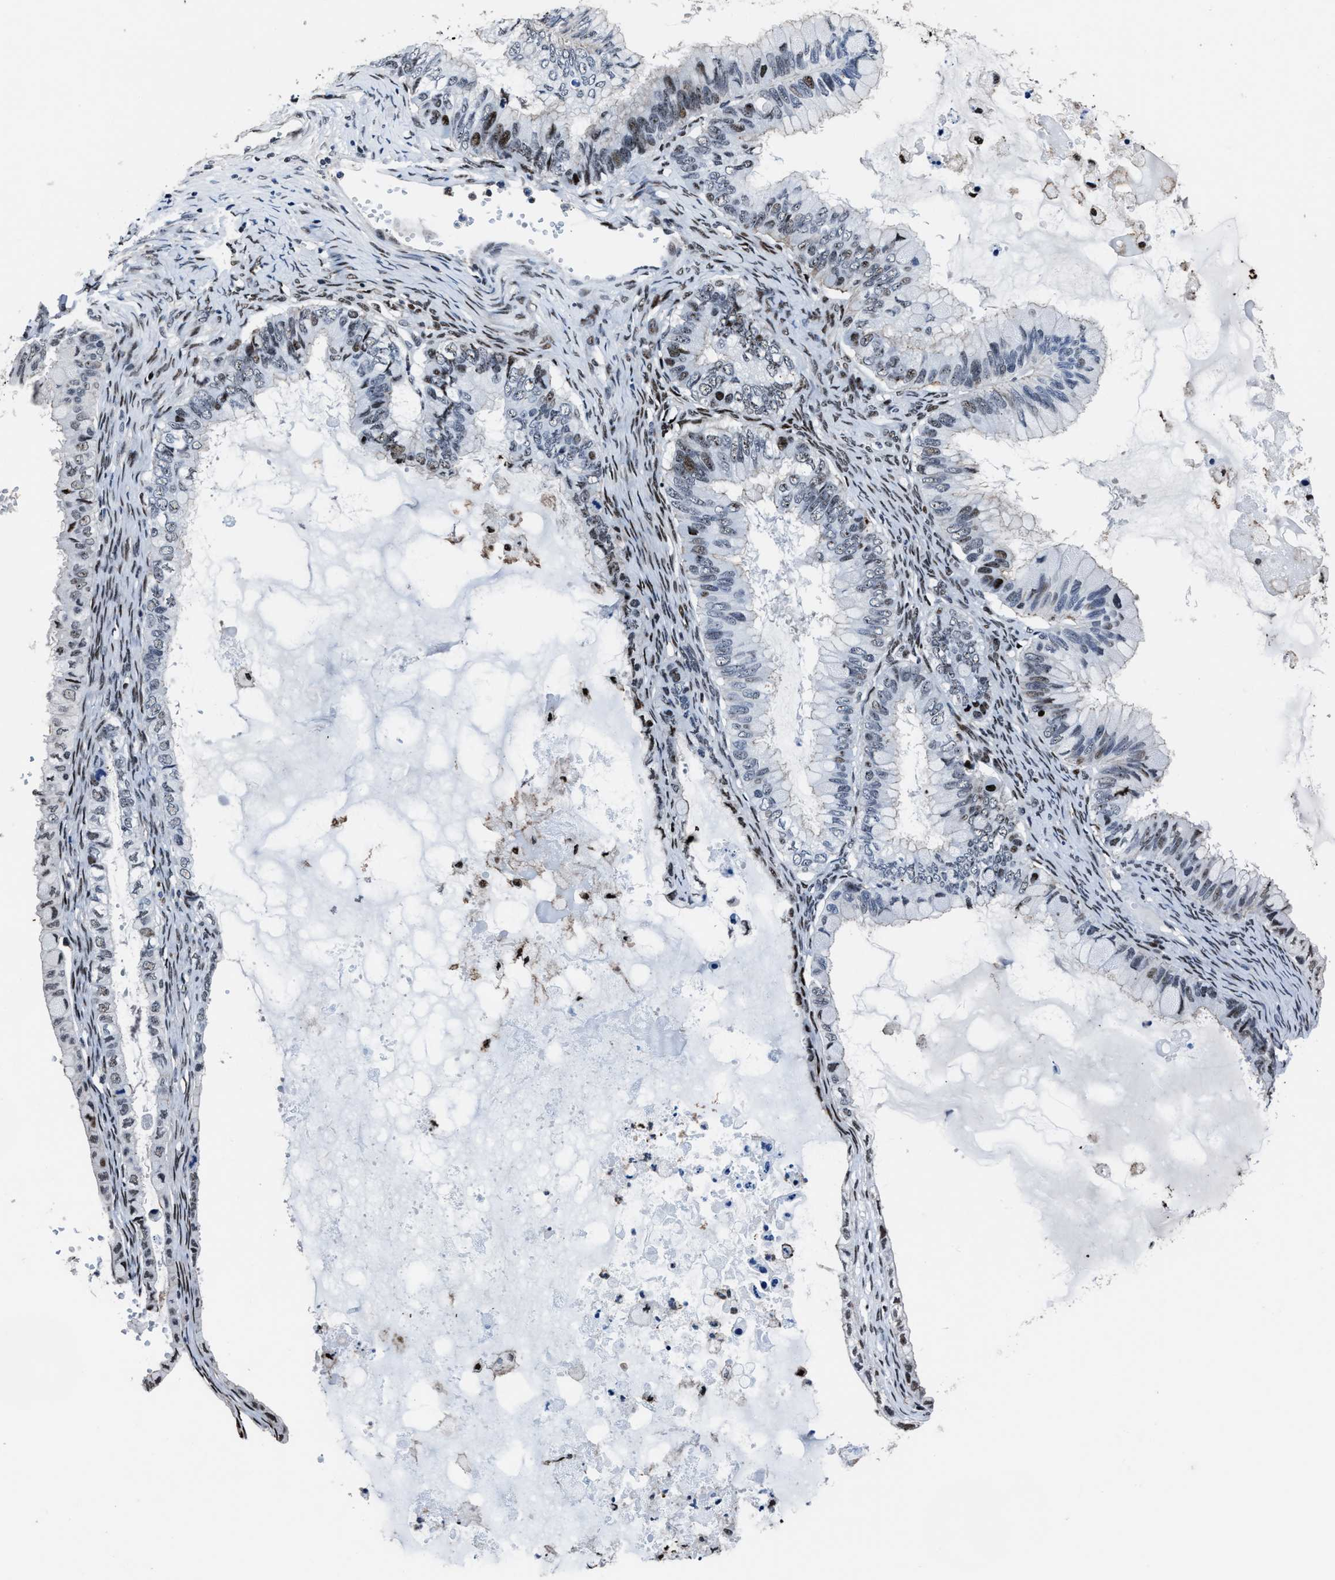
{"staining": {"intensity": "moderate", "quantity": "<25%", "location": "nuclear"}, "tissue": "ovarian cancer", "cell_type": "Tumor cells", "image_type": "cancer", "snomed": [{"axis": "morphology", "description": "Cystadenocarcinoma, mucinous, NOS"}, {"axis": "topography", "description": "Ovary"}], "caption": "Brown immunohistochemical staining in human mucinous cystadenocarcinoma (ovarian) reveals moderate nuclear expression in about <25% of tumor cells.", "gene": "PPIE", "patient": {"sex": "female", "age": 80}}